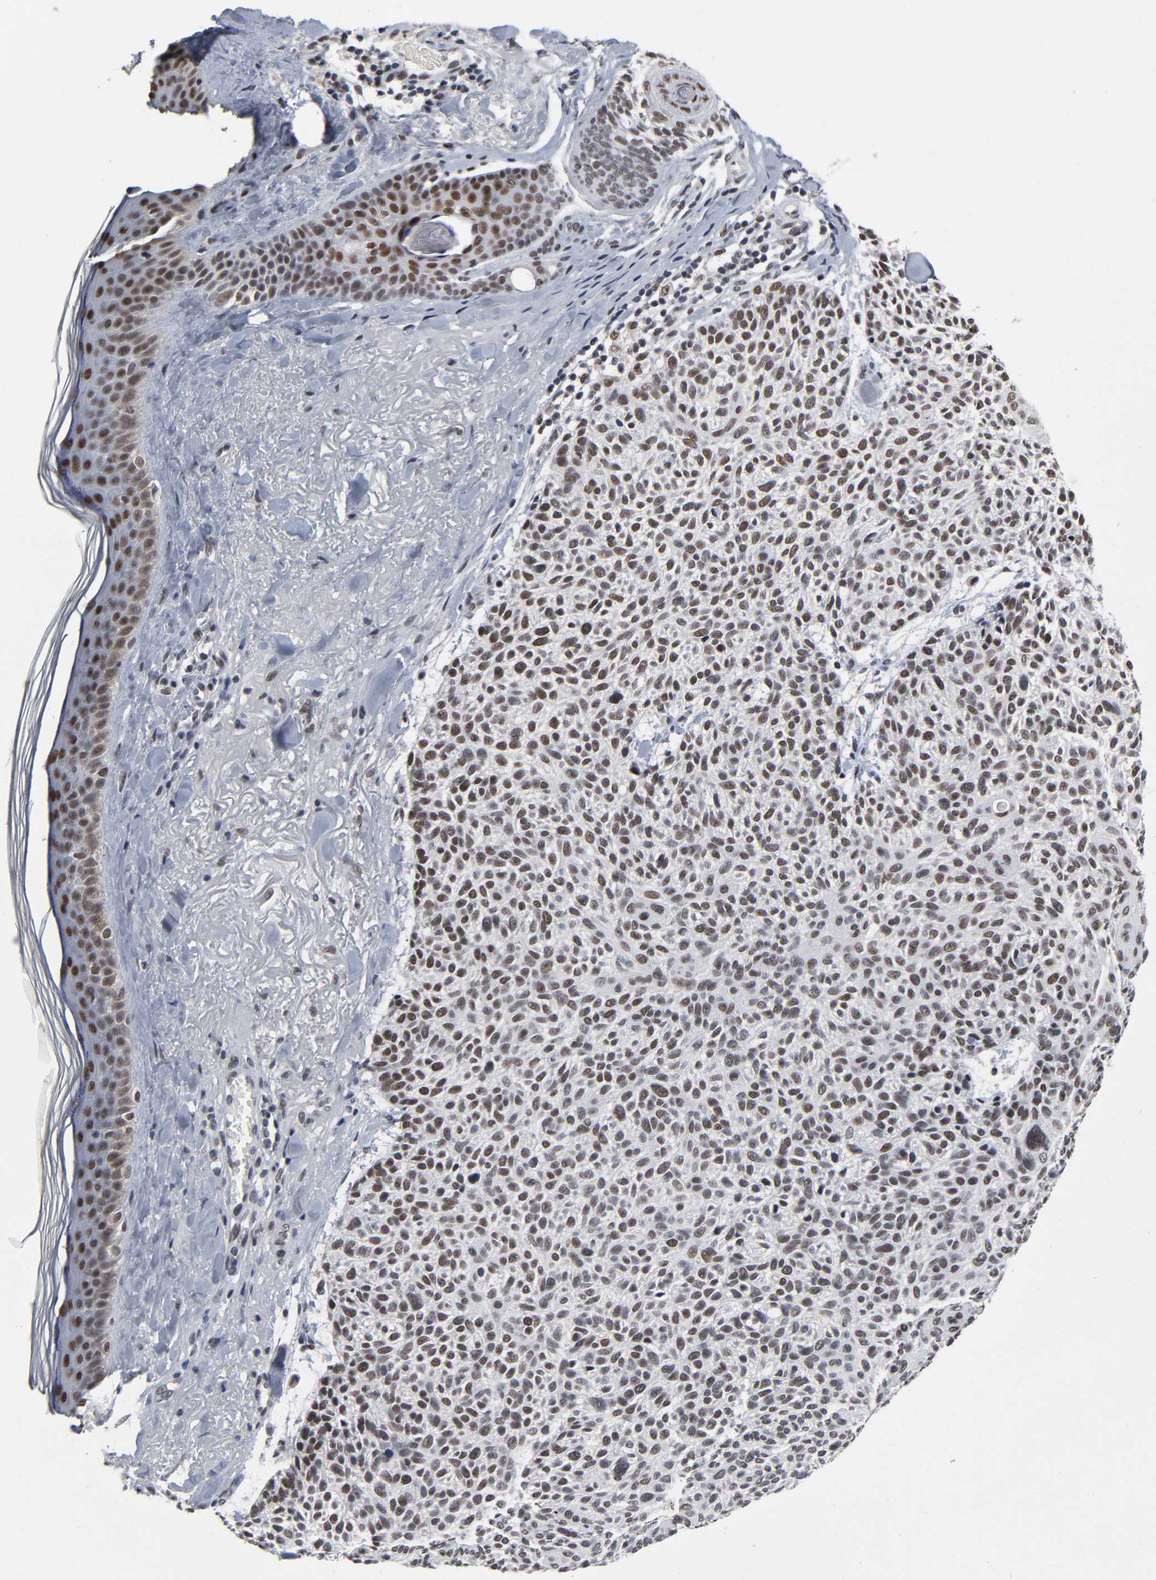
{"staining": {"intensity": "moderate", "quantity": ">75%", "location": "nuclear"}, "tissue": "skin cancer", "cell_type": "Tumor cells", "image_type": "cancer", "snomed": [{"axis": "morphology", "description": "Normal tissue, NOS"}, {"axis": "morphology", "description": "Basal cell carcinoma"}, {"axis": "topography", "description": "Skin"}], "caption": "DAB immunohistochemical staining of skin cancer (basal cell carcinoma) demonstrates moderate nuclear protein positivity in approximately >75% of tumor cells.", "gene": "TRIM33", "patient": {"sex": "female", "age": 70}}